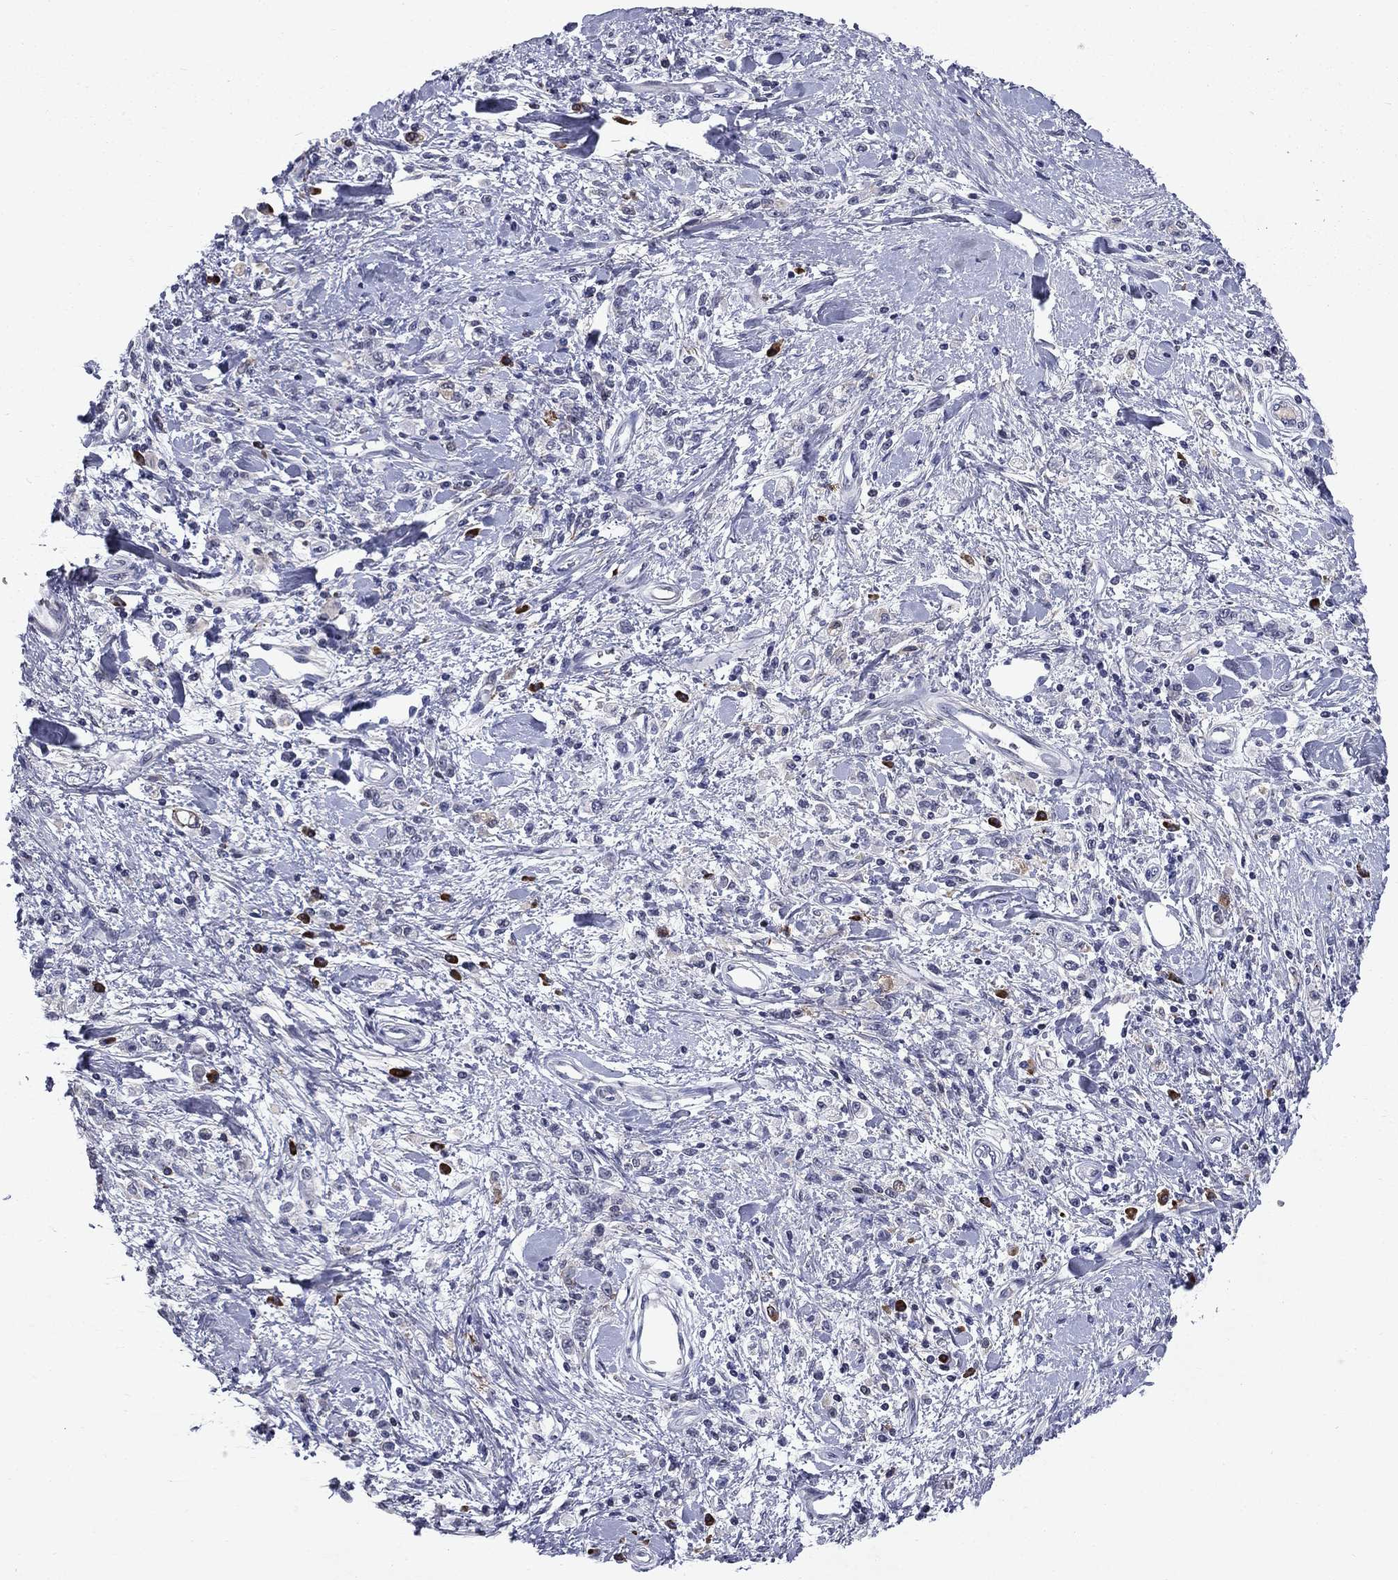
{"staining": {"intensity": "negative", "quantity": "none", "location": "none"}, "tissue": "stomach cancer", "cell_type": "Tumor cells", "image_type": "cancer", "snomed": [{"axis": "morphology", "description": "Adenocarcinoma, NOS"}, {"axis": "topography", "description": "Stomach"}], "caption": "The micrograph demonstrates no significant staining in tumor cells of adenocarcinoma (stomach).", "gene": "ECM1", "patient": {"sex": "male", "age": 77}}